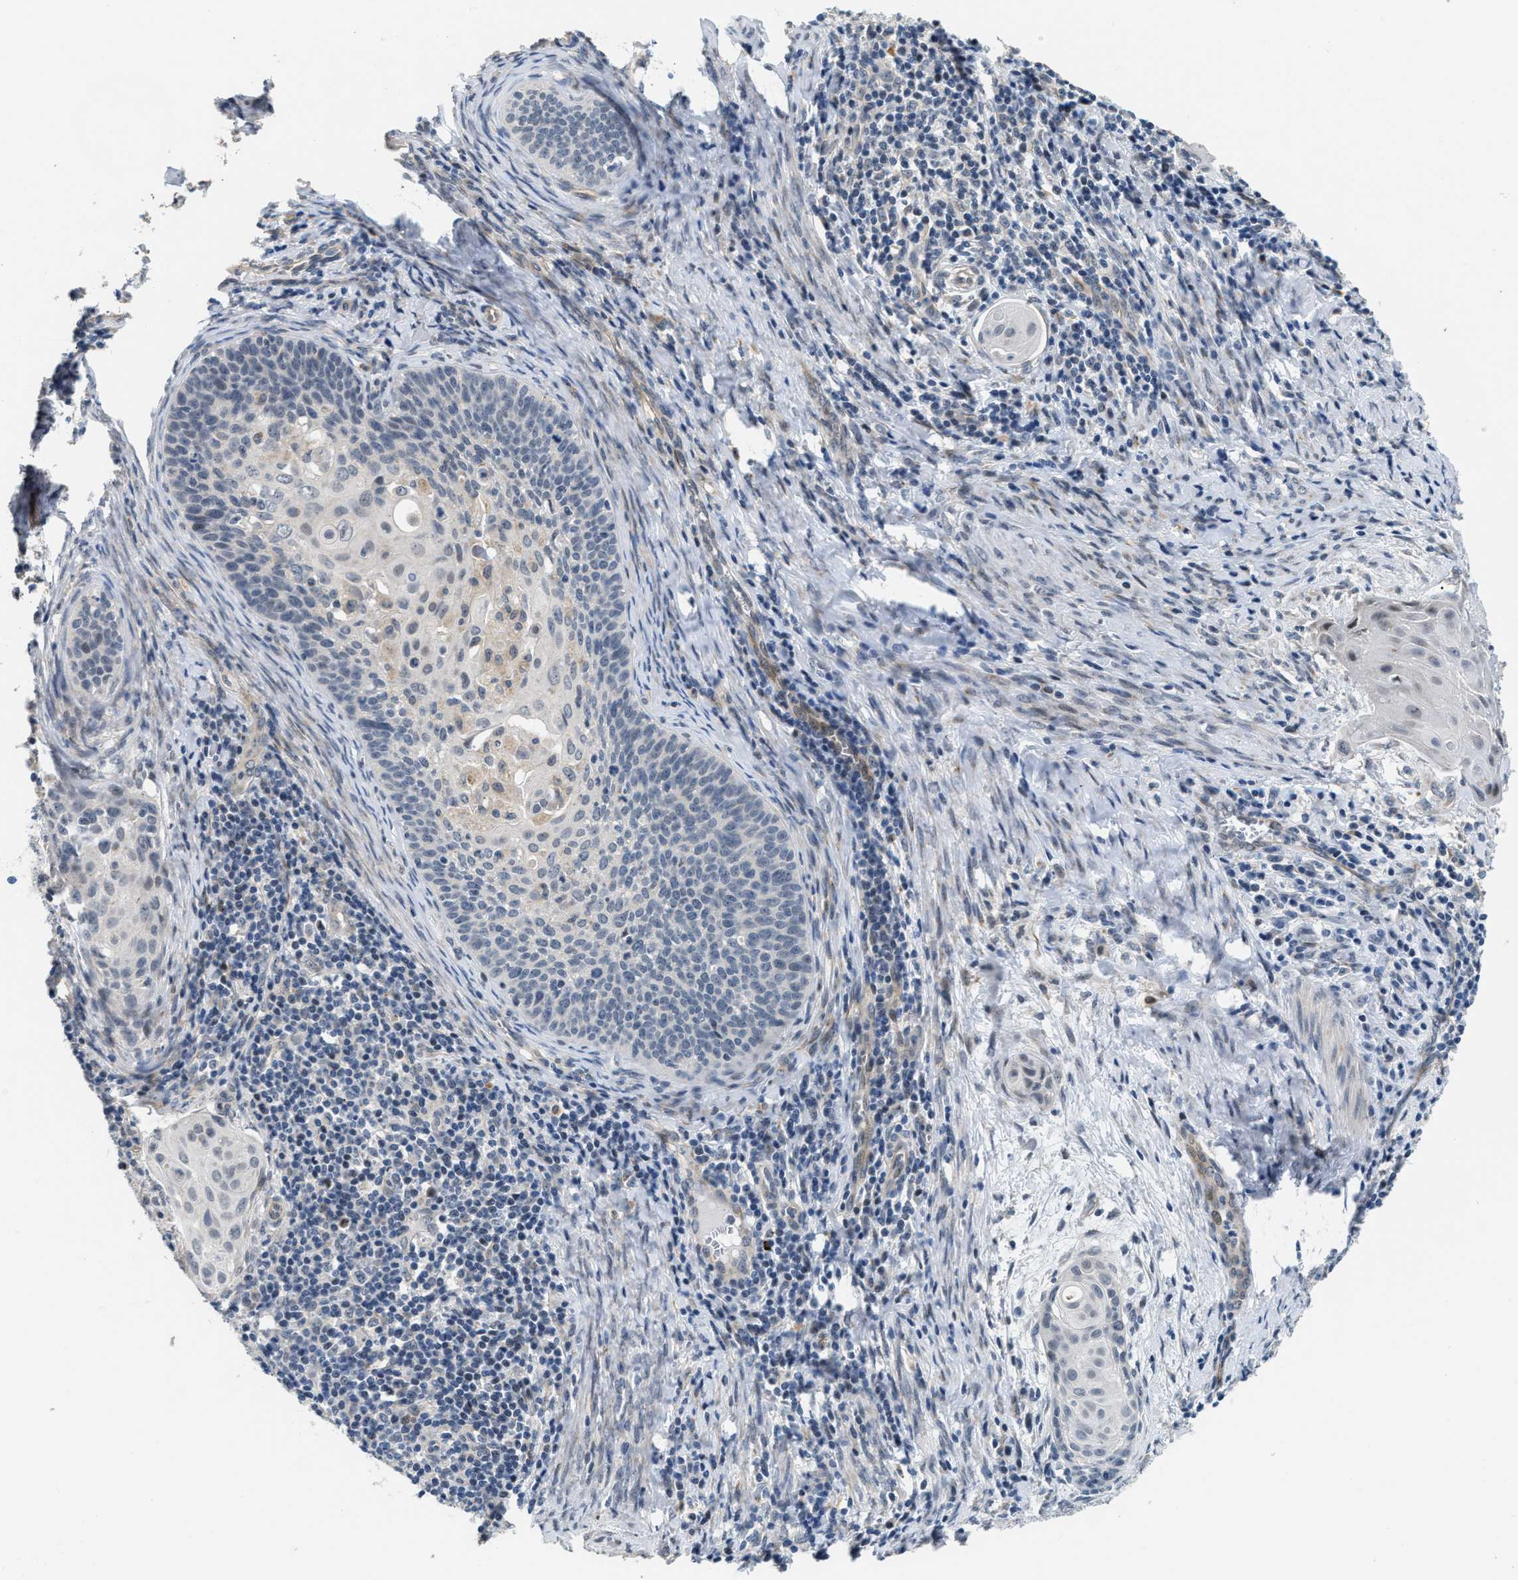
{"staining": {"intensity": "negative", "quantity": "none", "location": "none"}, "tissue": "cervical cancer", "cell_type": "Tumor cells", "image_type": "cancer", "snomed": [{"axis": "morphology", "description": "Squamous cell carcinoma, NOS"}, {"axis": "topography", "description": "Cervix"}], "caption": "A micrograph of cervical squamous cell carcinoma stained for a protein demonstrates no brown staining in tumor cells. (DAB (3,3'-diaminobenzidine) immunohistochemistry (IHC) with hematoxylin counter stain).", "gene": "PPM1H", "patient": {"sex": "female", "age": 33}}